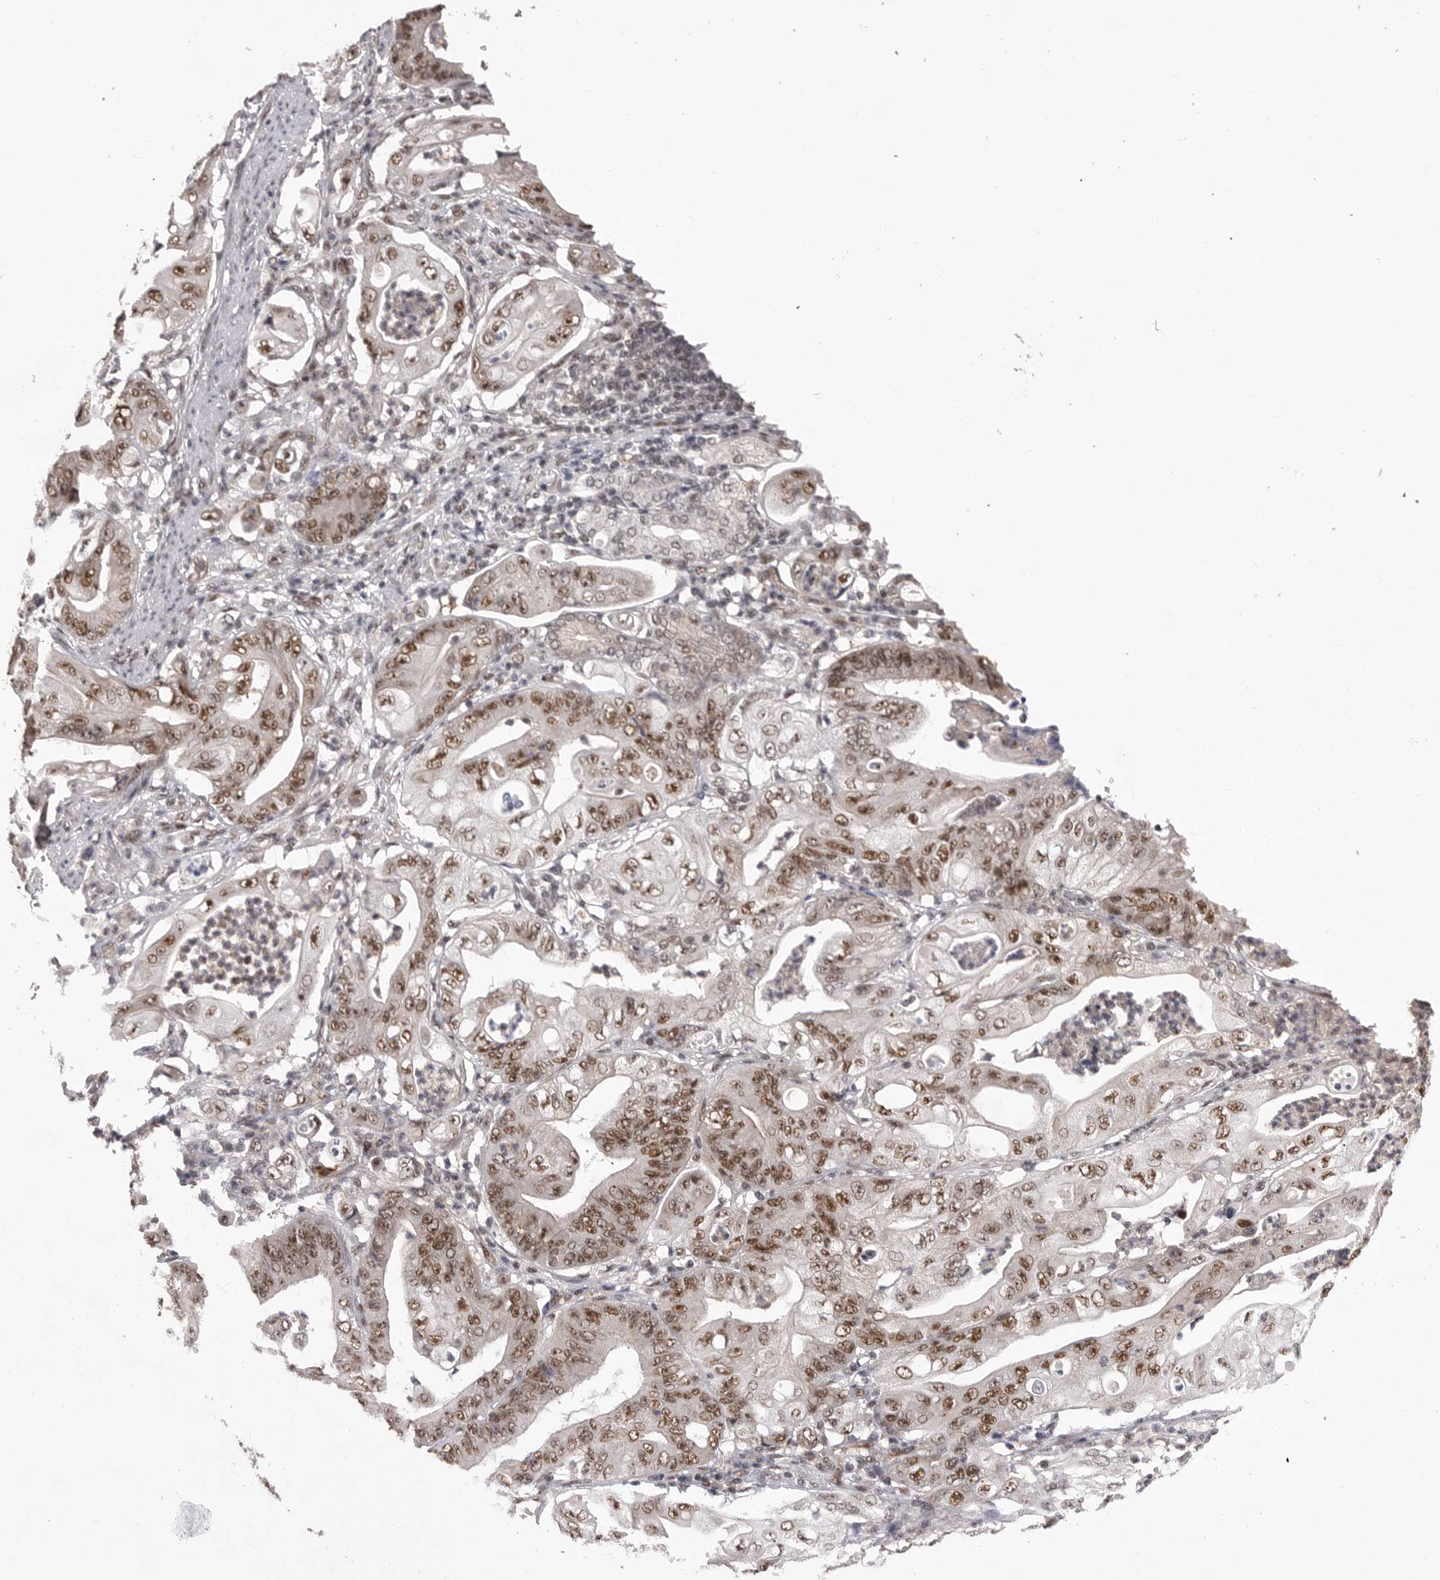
{"staining": {"intensity": "moderate", "quantity": ">75%", "location": "nuclear"}, "tissue": "stomach cancer", "cell_type": "Tumor cells", "image_type": "cancer", "snomed": [{"axis": "morphology", "description": "Adenocarcinoma, NOS"}, {"axis": "topography", "description": "Stomach"}], "caption": "An immunohistochemistry image of tumor tissue is shown. Protein staining in brown highlights moderate nuclear positivity in stomach cancer (adenocarcinoma) within tumor cells. Ihc stains the protein in brown and the nuclei are stained blue.", "gene": "PPP1R8", "patient": {"sex": "female", "age": 73}}